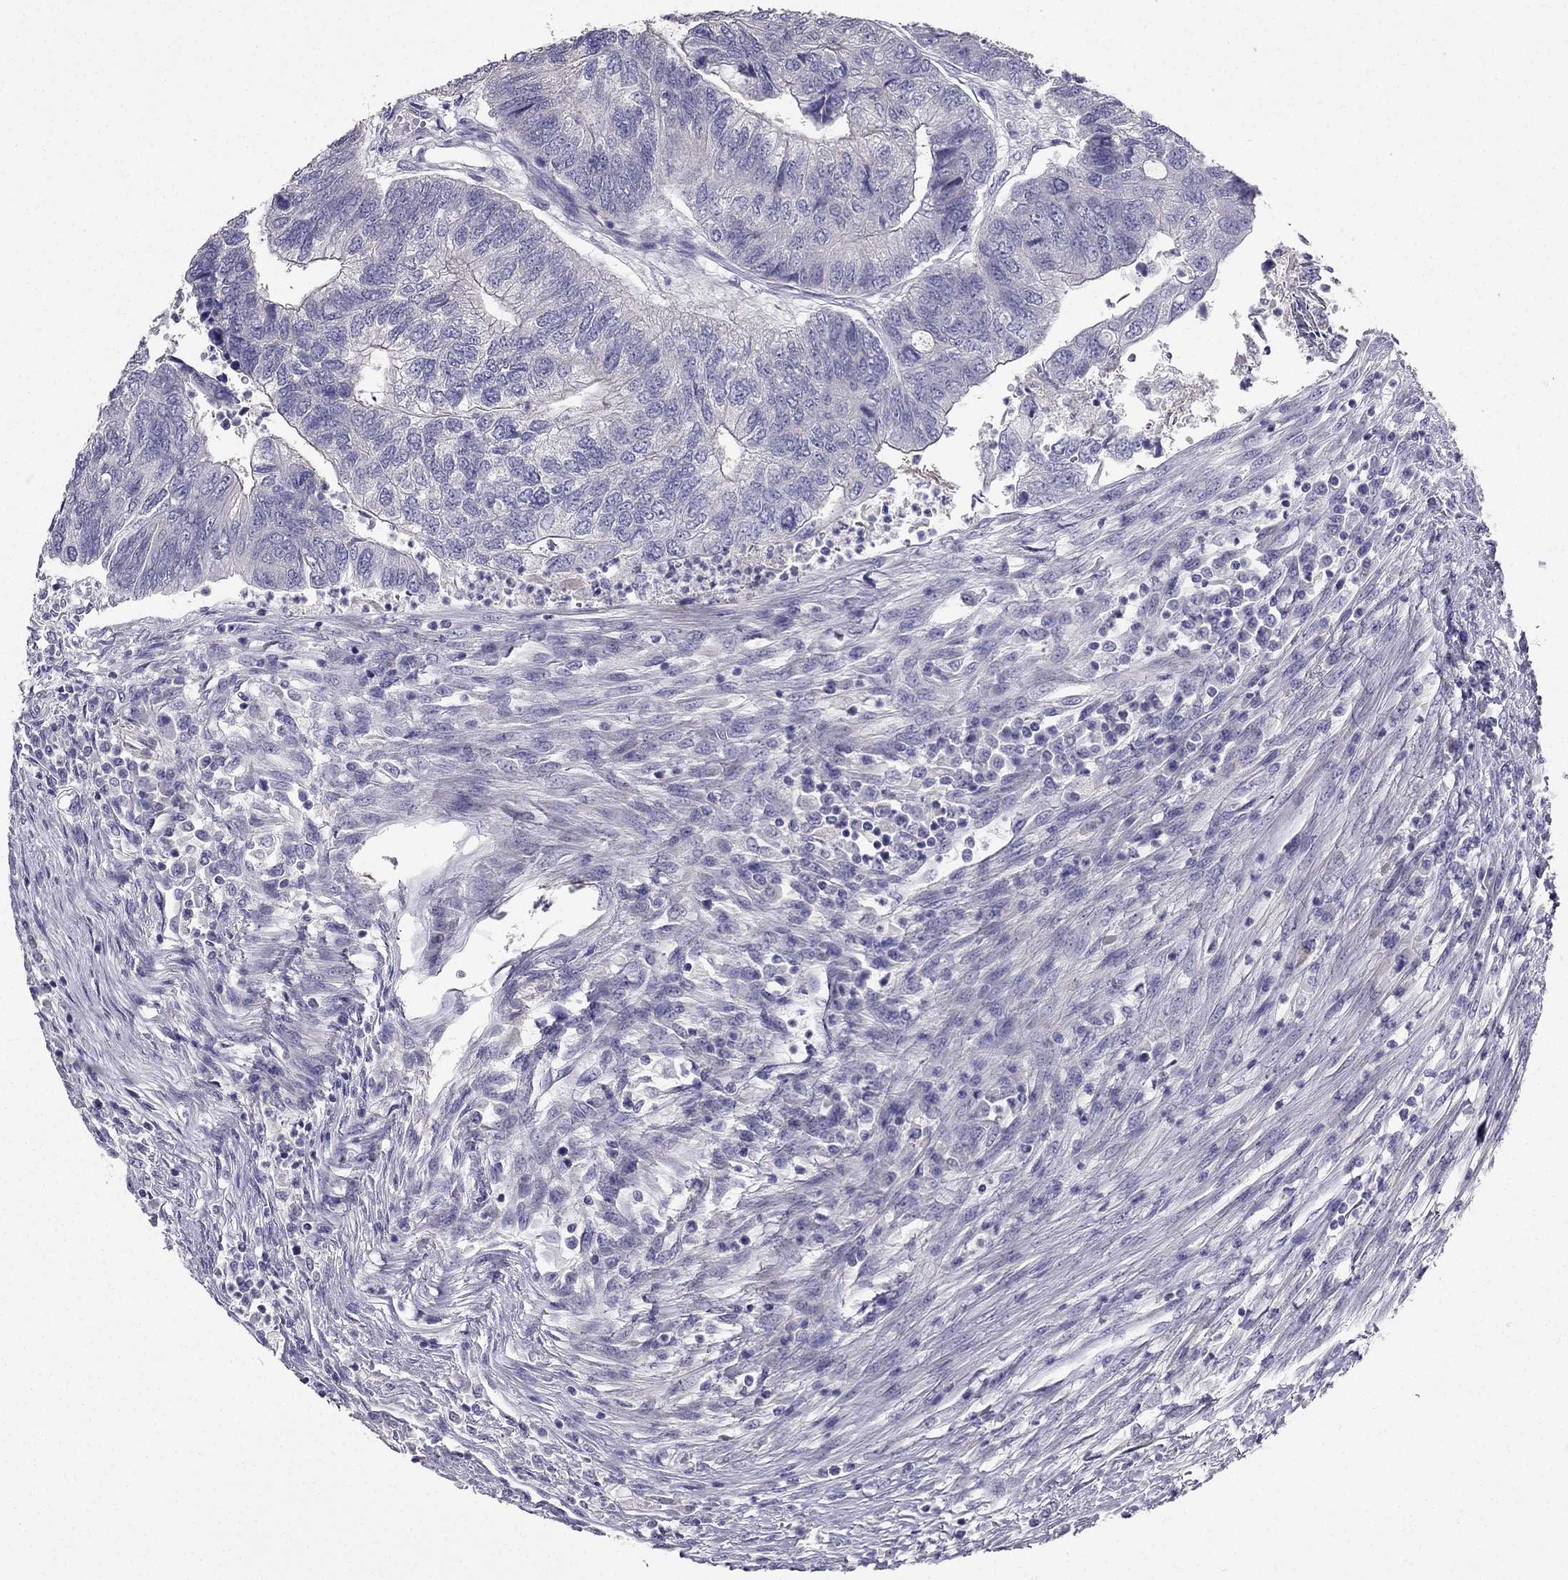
{"staining": {"intensity": "negative", "quantity": "none", "location": "none"}, "tissue": "colorectal cancer", "cell_type": "Tumor cells", "image_type": "cancer", "snomed": [{"axis": "morphology", "description": "Adenocarcinoma, NOS"}, {"axis": "topography", "description": "Colon"}], "caption": "The photomicrograph shows no staining of tumor cells in adenocarcinoma (colorectal).", "gene": "AS3MT", "patient": {"sex": "female", "age": 67}}